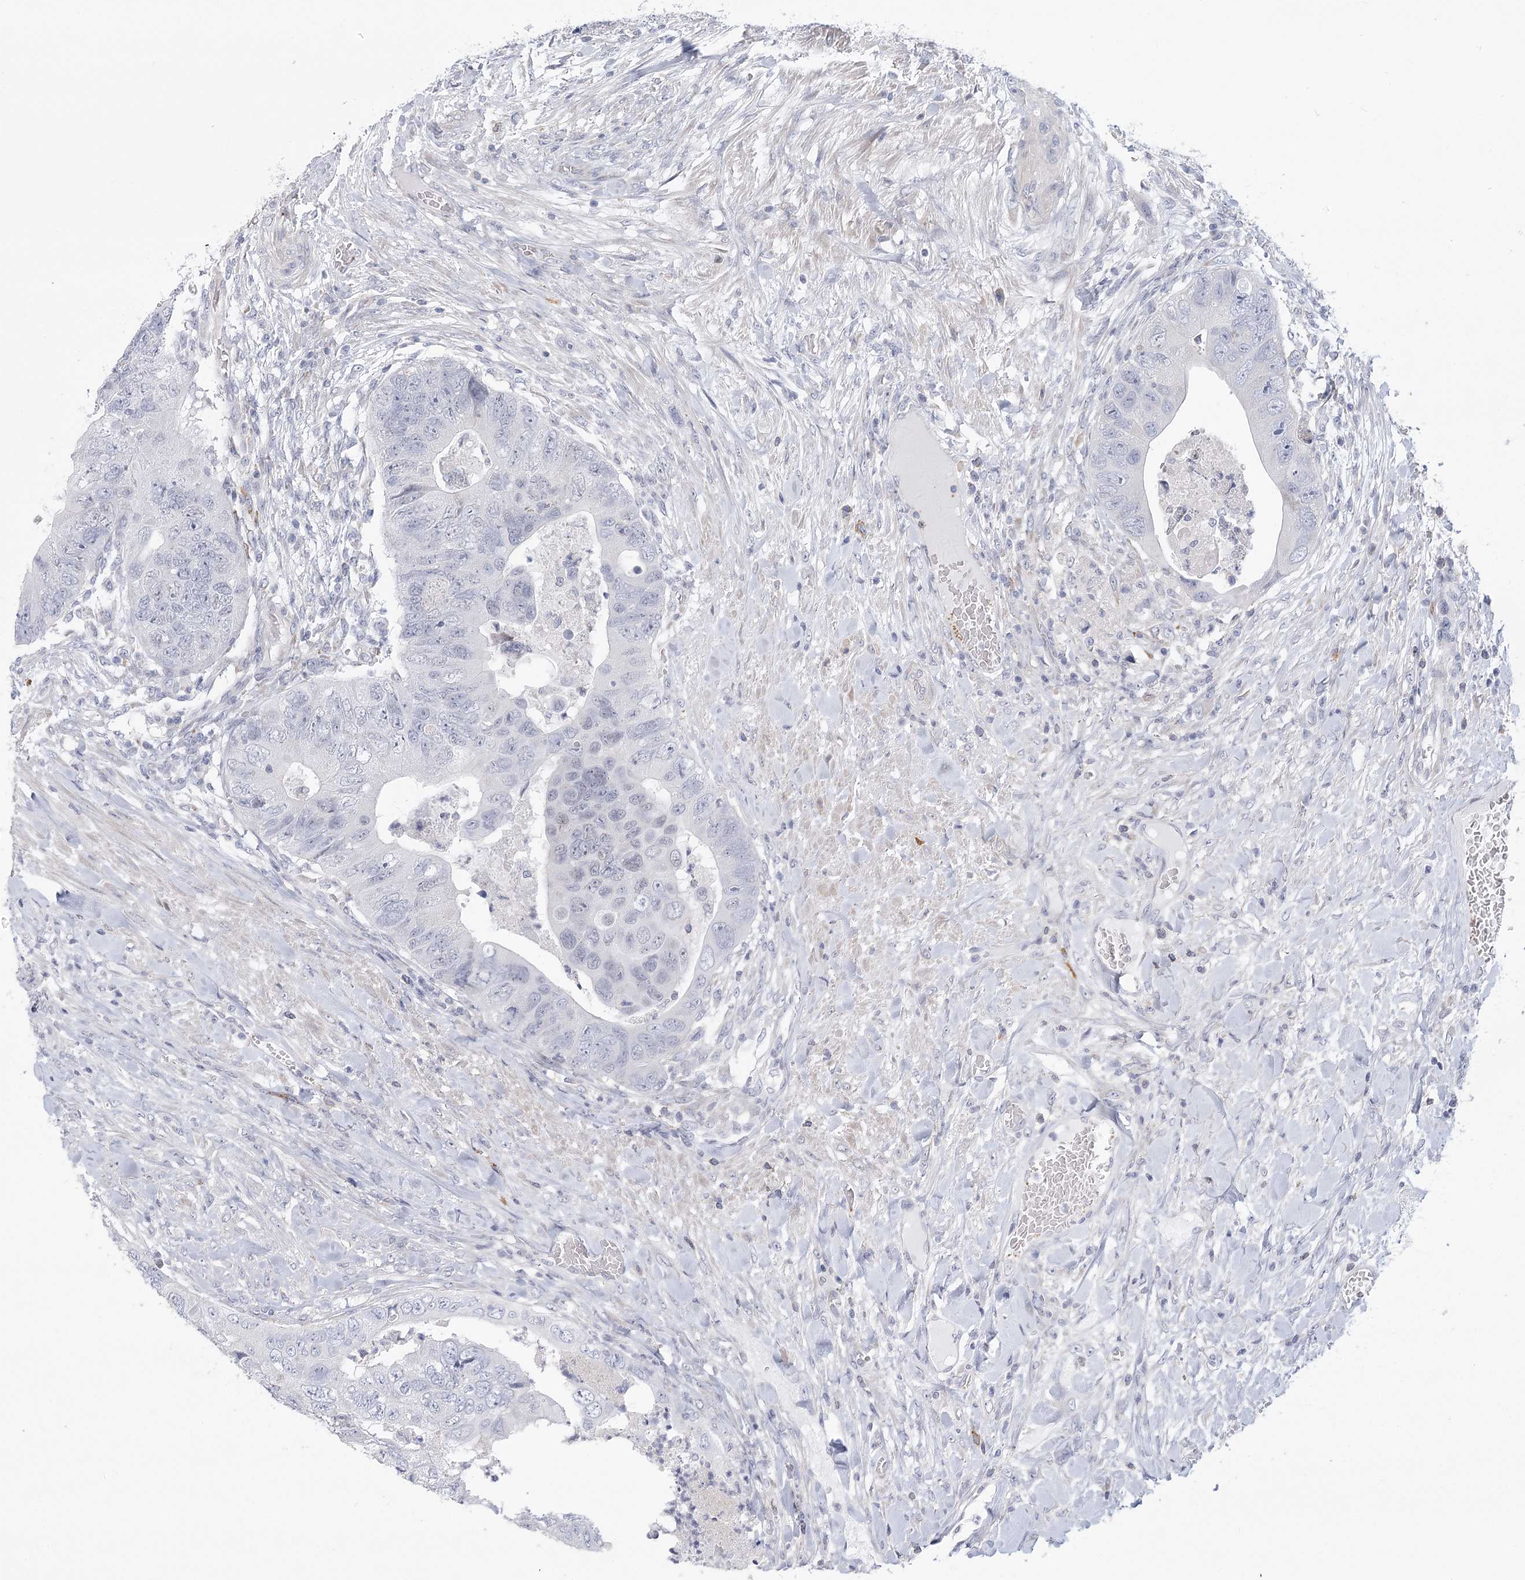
{"staining": {"intensity": "negative", "quantity": "none", "location": "none"}, "tissue": "colorectal cancer", "cell_type": "Tumor cells", "image_type": "cancer", "snomed": [{"axis": "morphology", "description": "Adenocarcinoma, NOS"}, {"axis": "topography", "description": "Rectum"}], "caption": "This micrograph is of colorectal adenocarcinoma stained with immunohistochemistry (IHC) to label a protein in brown with the nuclei are counter-stained blue. There is no positivity in tumor cells.", "gene": "FAM76B", "patient": {"sex": "male", "age": 63}}